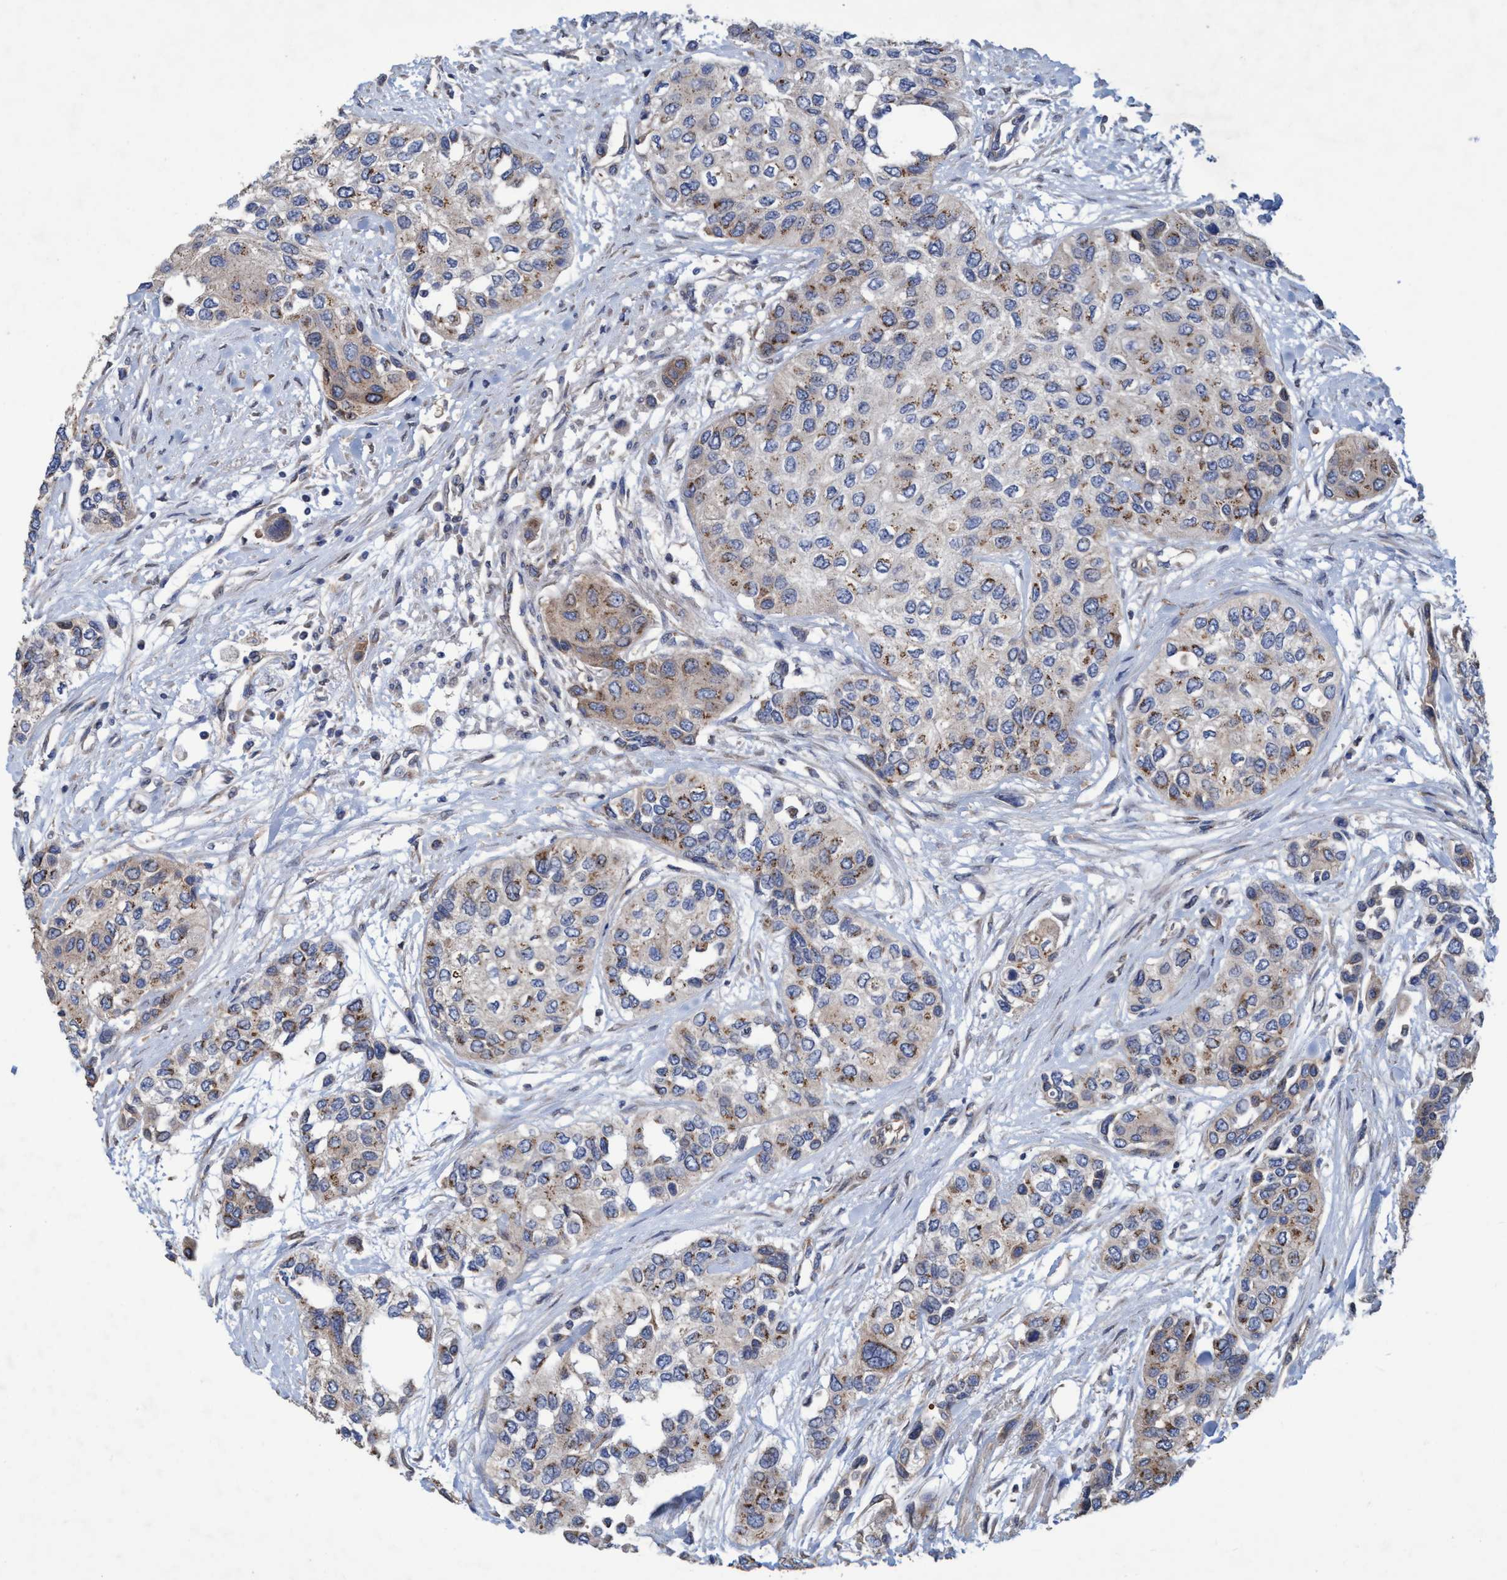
{"staining": {"intensity": "weak", "quantity": ">75%", "location": "cytoplasmic/membranous"}, "tissue": "urothelial cancer", "cell_type": "Tumor cells", "image_type": "cancer", "snomed": [{"axis": "morphology", "description": "Urothelial carcinoma, High grade"}, {"axis": "topography", "description": "Urinary bladder"}], "caption": "Immunohistochemistry (IHC) micrograph of high-grade urothelial carcinoma stained for a protein (brown), which demonstrates low levels of weak cytoplasmic/membranous staining in approximately >75% of tumor cells.", "gene": "BICD2", "patient": {"sex": "female", "age": 56}}